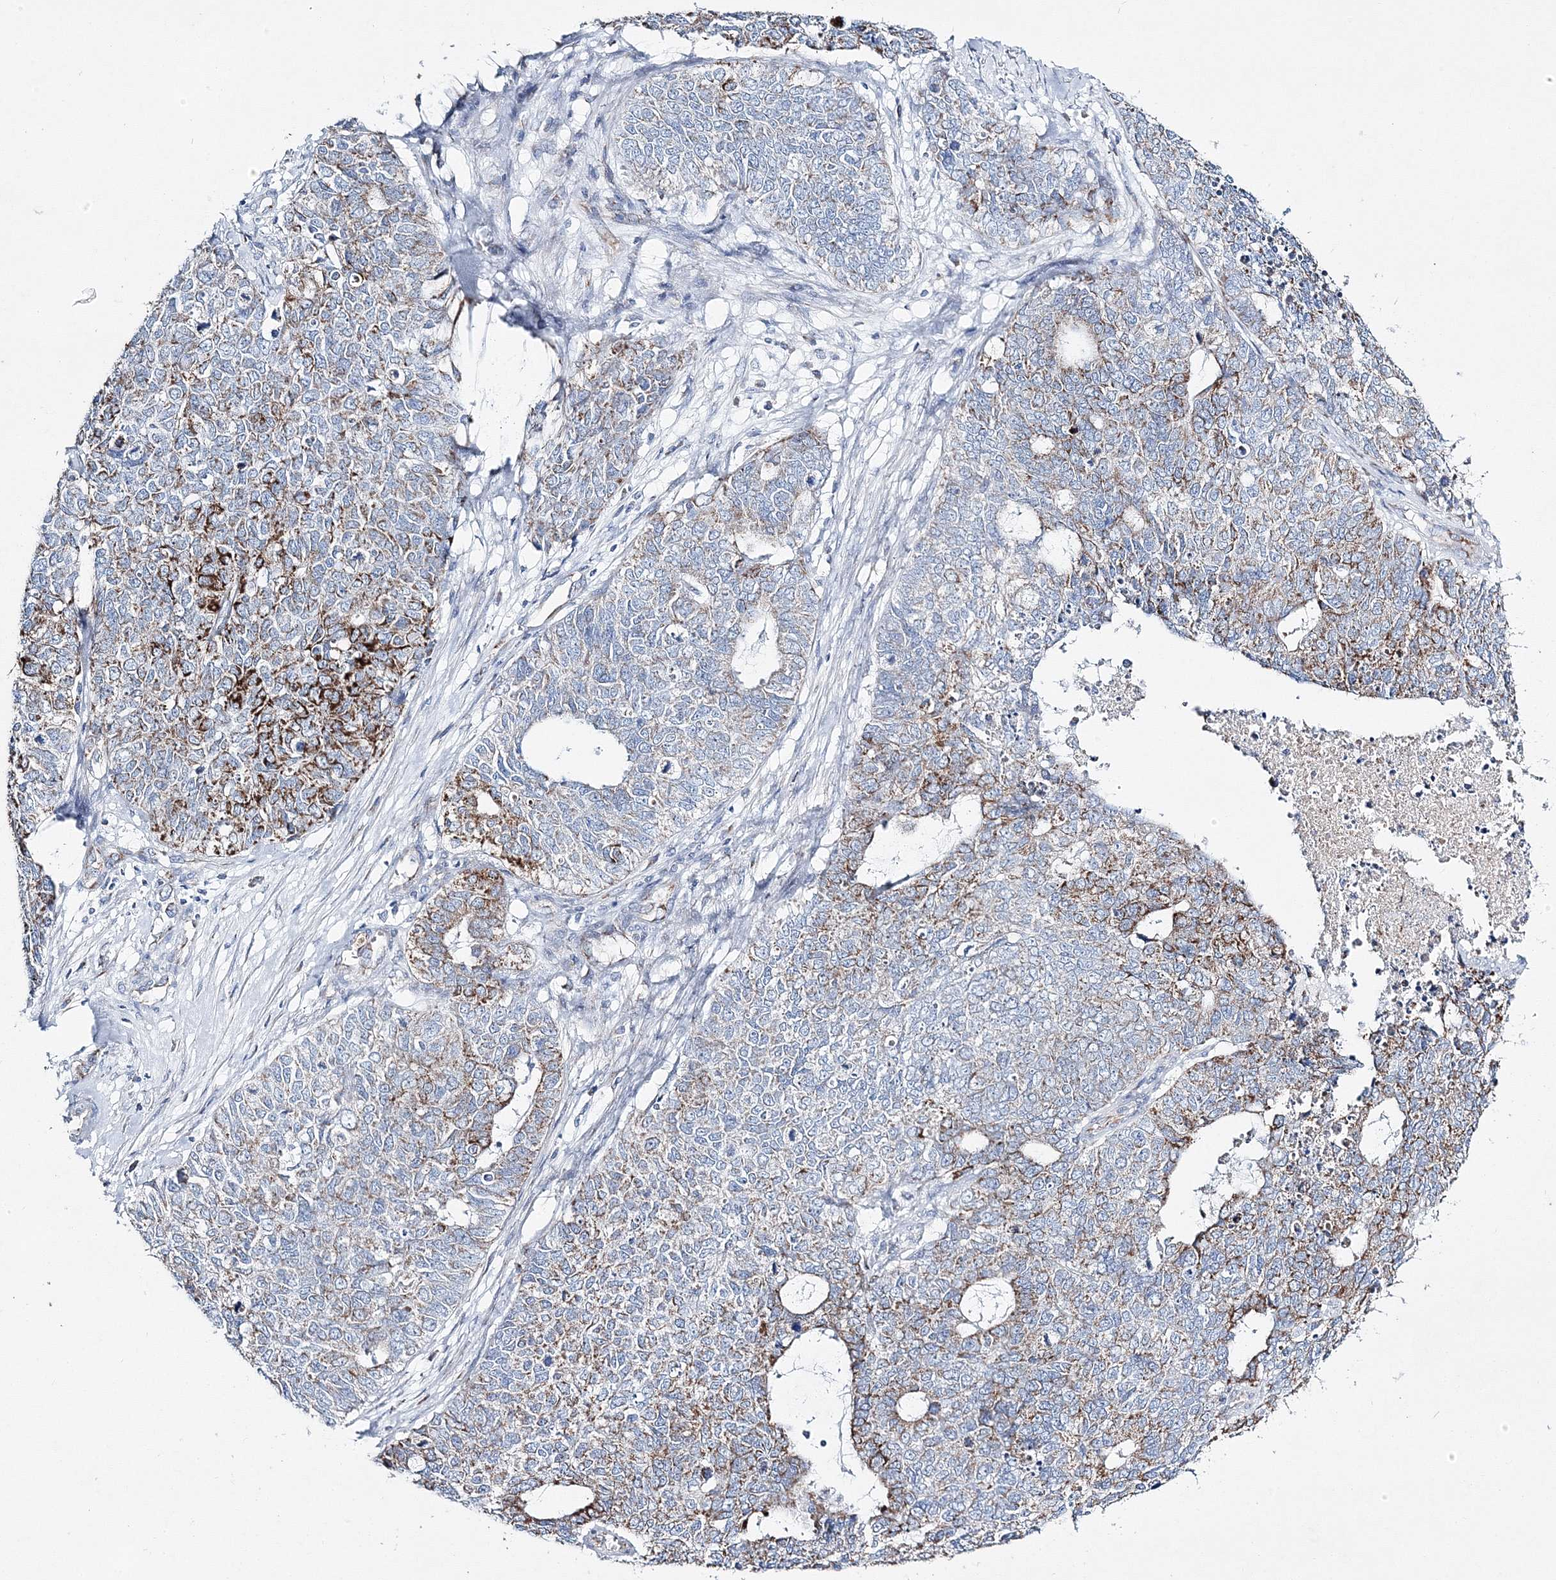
{"staining": {"intensity": "moderate", "quantity": ">75%", "location": "cytoplasmic/membranous"}, "tissue": "cervical cancer", "cell_type": "Tumor cells", "image_type": "cancer", "snomed": [{"axis": "morphology", "description": "Squamous cell carcinoma, NOS"}, {"axis": "topography", "description": "Cervix"}], "caption": "Protein staining demonstrates moderate cytoplasmic/membranous positivity in about >75% of tumor cells in cervical squamous cell carcinoma.", "gene": "HIBCH", "patient": {"sex": "female", "age": 63}}